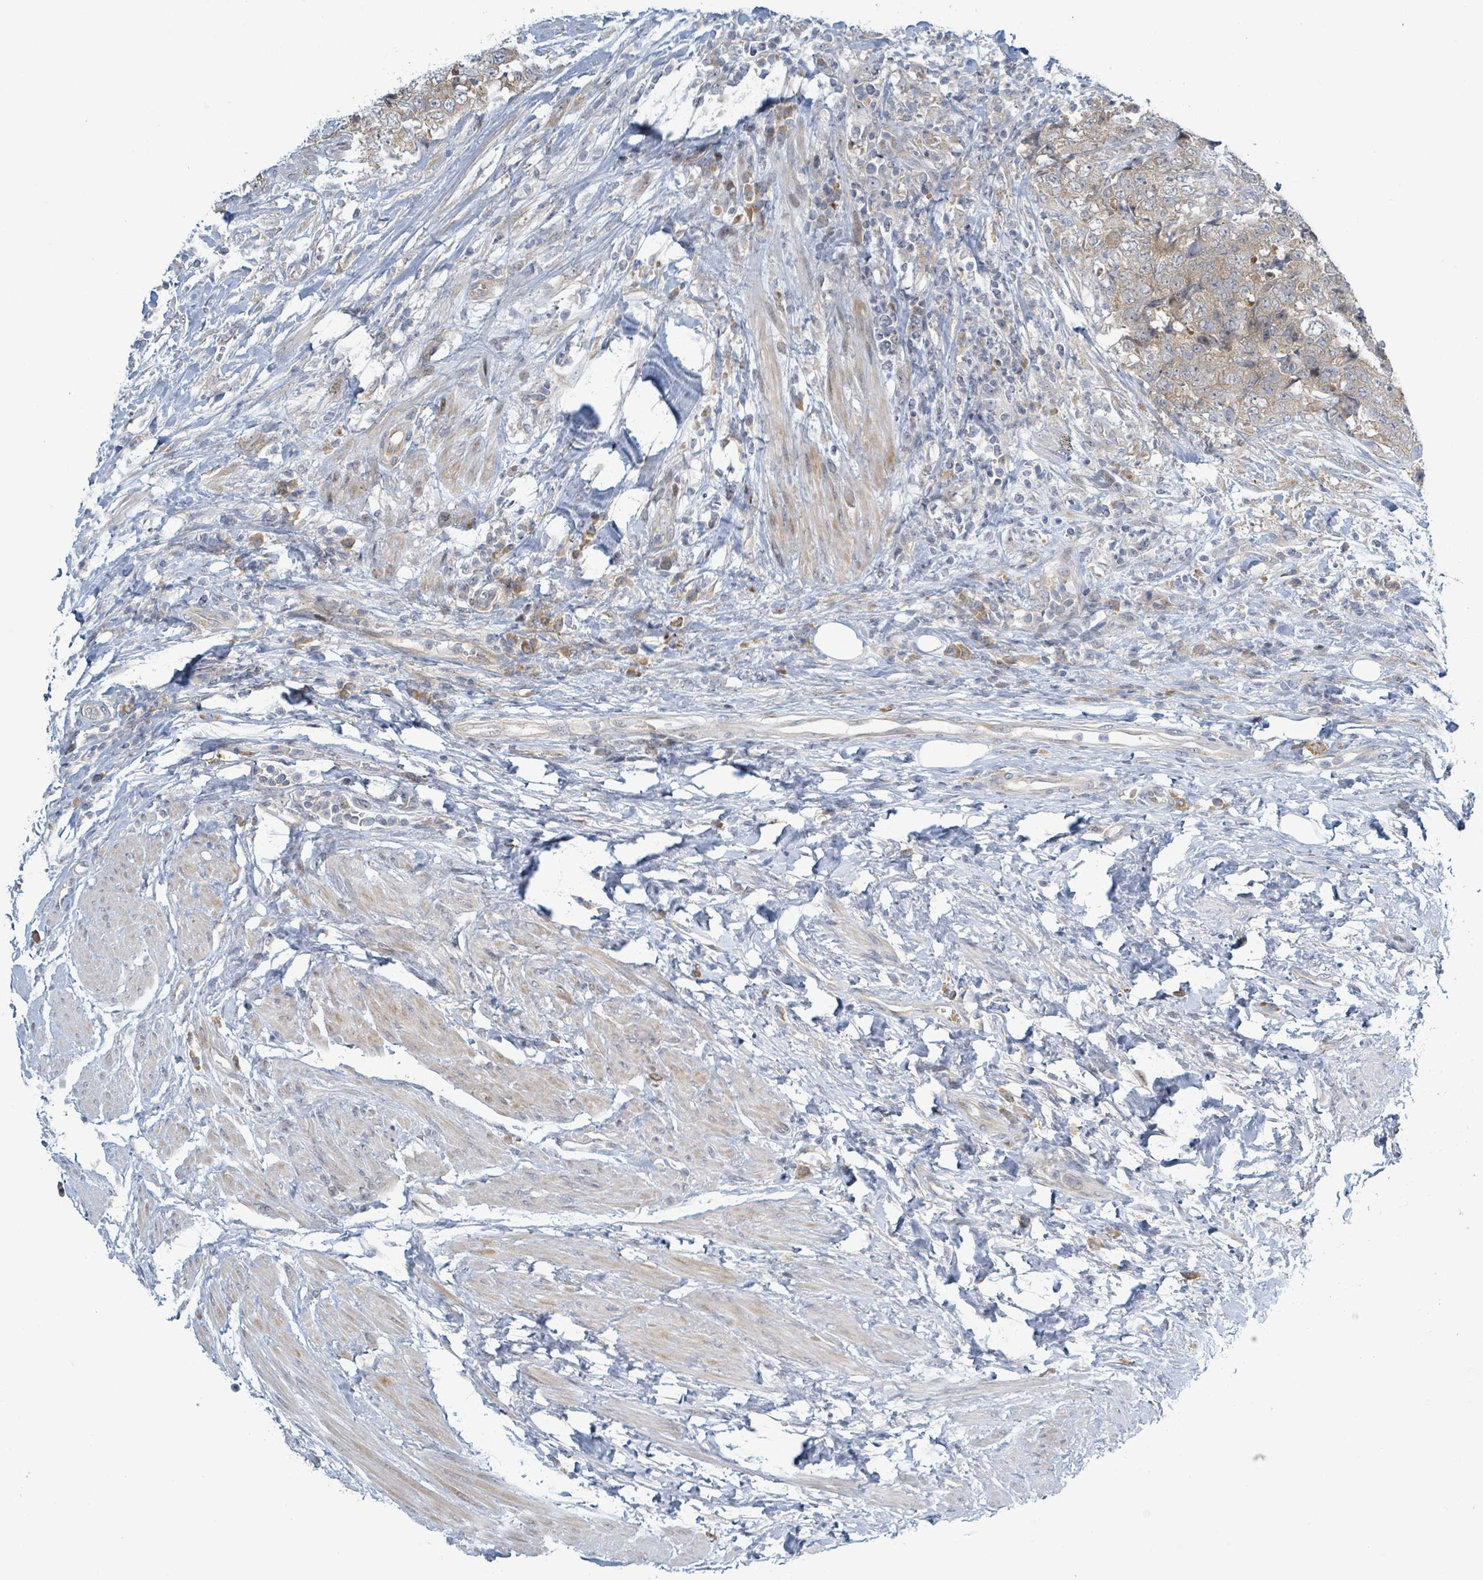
{"staining": {"intensity": "weak", "quantity": "25%-75%", "location": "cytoplasmic/membranous"}, "tissue": "urothelial cancer", "cell_type": "Tumor cells", "image_type": "cancer", "snomed": [{"axis": "morphology", "description": "Urothelial carcinoma, High grade"}, {"axis": "topography", "description": "Urinary bladder"}], "caption": "Immunohistochemical staining of human urothelial carcinoma (high-grade) demonstrates low levels of weak cytoplasmic/membranous protein expression in about 25%-75% of tumor cells.", "gene": "RPL32", "patient": {"sex": "female", "age": 78}}